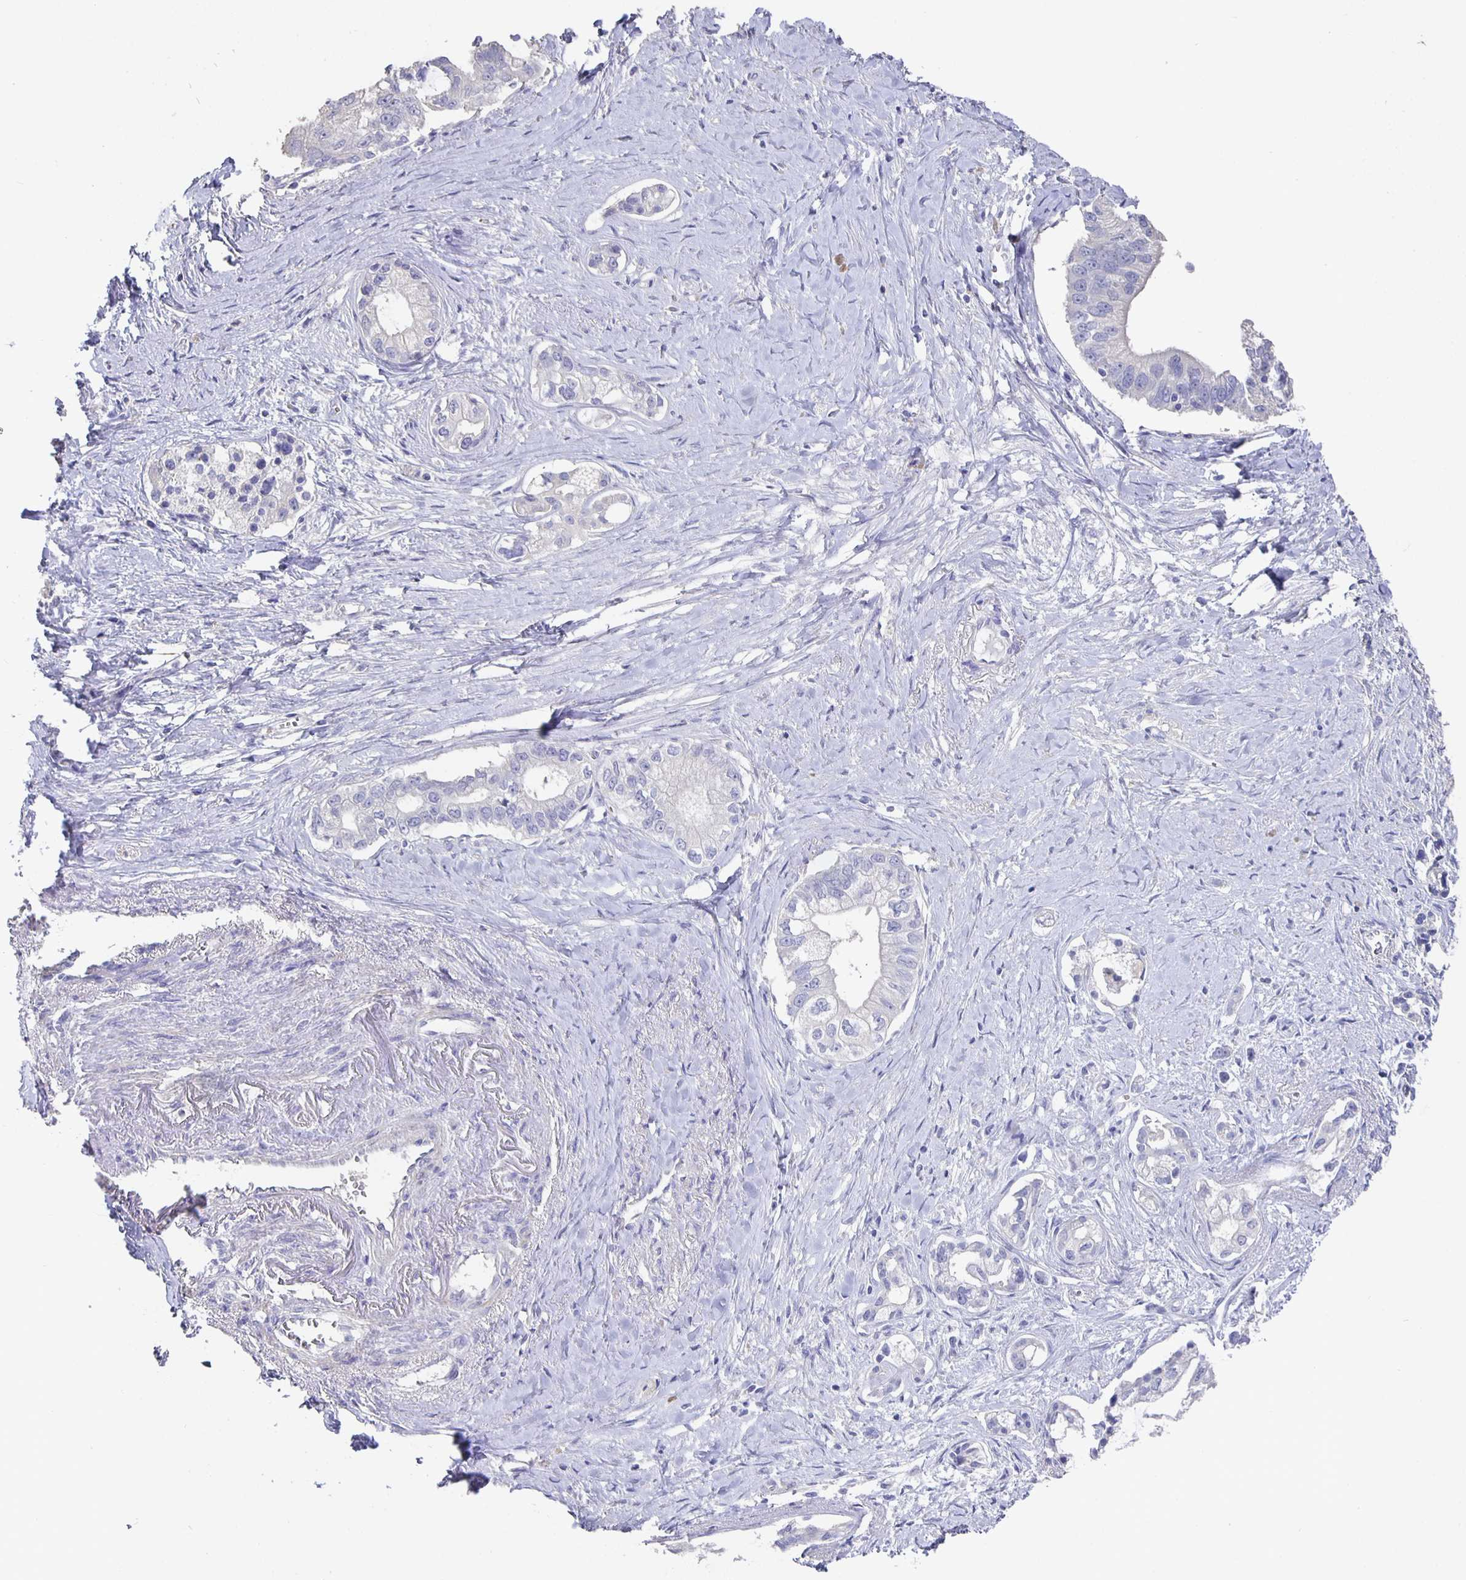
{"staining": {"intensity": "negative", "quantity": "none", "location": "none"}, "tissue": "pancreatic cancer", "cell_type": "Tumor cells", "image_type": "cancer", "snomed": [{"axis": "morphology", "description": "Adenocarcinoma, NOS"}, {"axis": "topography", "description": "Pancreas"}], "caption": "High magnification brightfield microscopy of pancreatic adenocarcinoma stained with DAB (brown) and counterstained with hematoxylin (blue): tumor cells show no significant staining. Nuclei are stained in blue.", "gene": "CFAP74", "patient": {"sex": "male", "age": 70}}